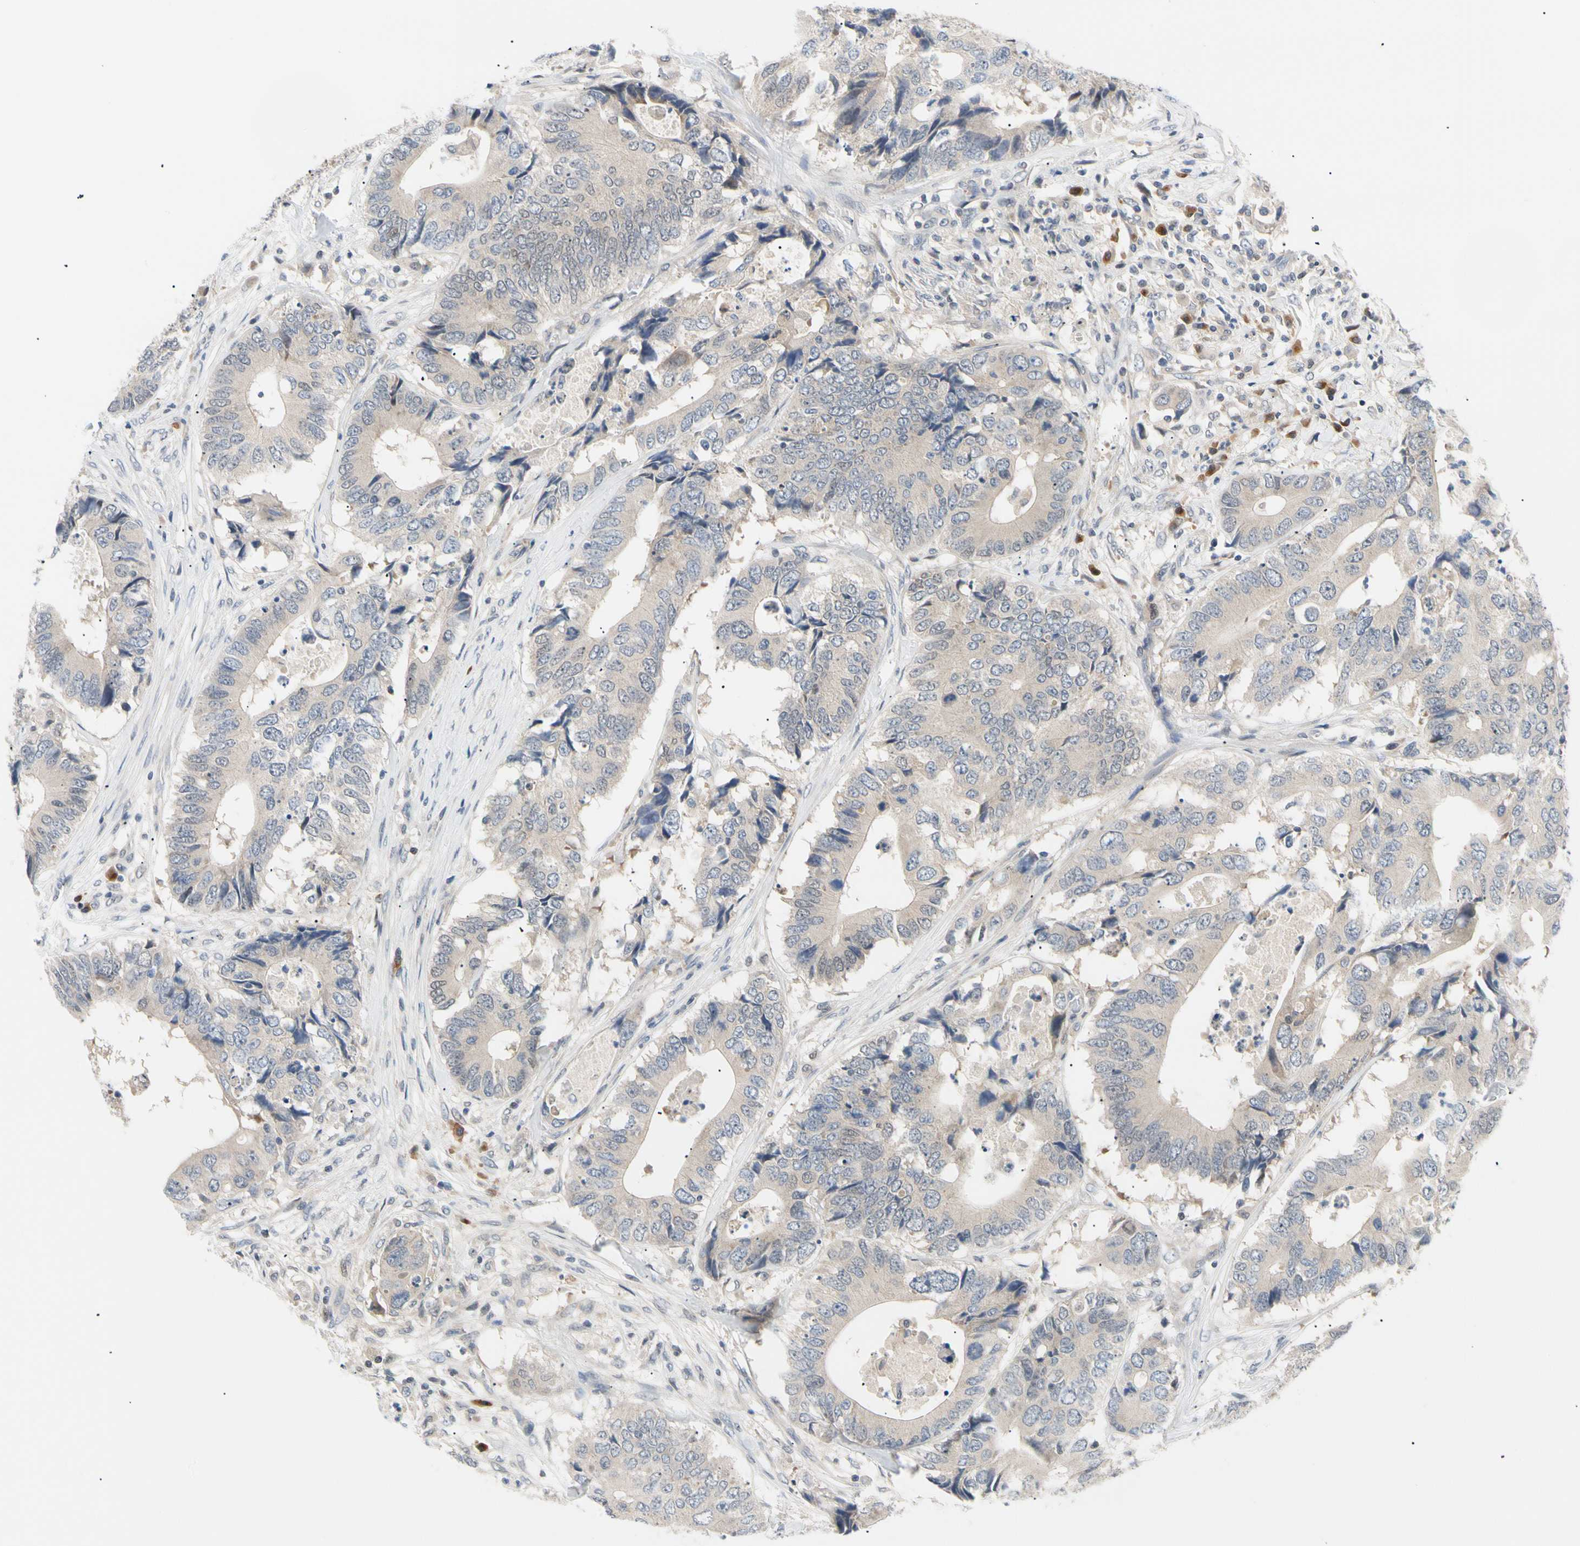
{"staining": {"intensity": "weak", "quantity": "25%-75%", "location": "cytoplasmic/membranous"}, "tissue": "colorectal cancer", "cell_type": "Tumor cells", "image_type": "cancer", "snomed": [{"axis": "morphology", "description": "Adenocarcinoma, NOS"}, {"axis": "topography", "description": "Colon"}], "caption": "High-power microscopy captured an immunohistochemistry (IHC) micrograph of colorectal cancer, revealing weak cytoplasmic/membranous positivity in about 25%-75% of tumor cells.", "gene": "SEC23B", "patient": {"sex": "male", "age": 71}}